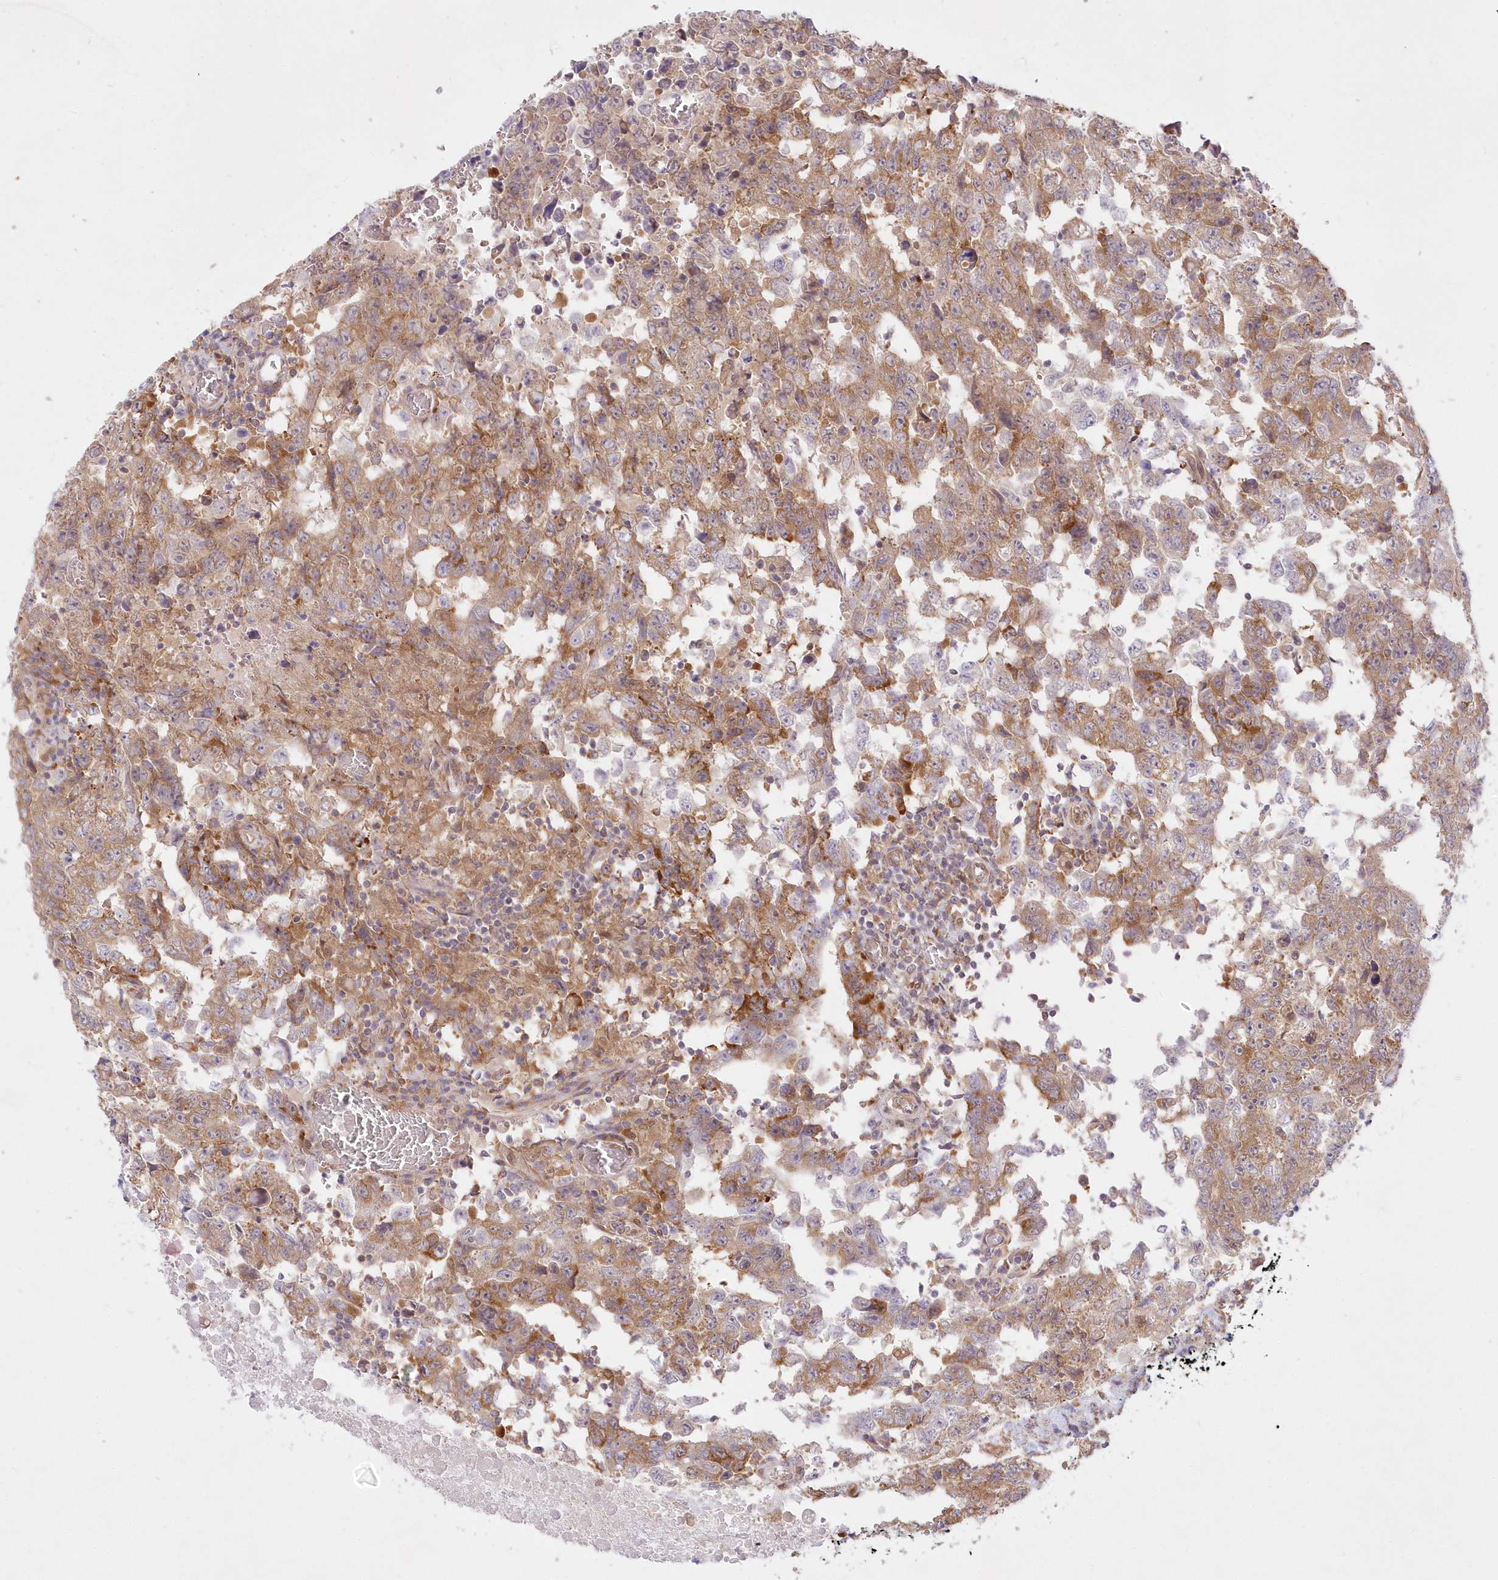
{"staining": {"intensity": "moderate", "quantity": ">75%", "location": "cytoplasmic/membranous"}, "tissue": "testis cancer", "cell_type": "Tumor cells", "image_type": "cancer", "snomed": [{"axis": "morphology", "description": "Carcinoma, Embryonal, NOS"}, {"axis": "topography", "description": "Testis"}], "caption": "High-power microscopy captured an immunohistochemistry micrograph of testis embryonal carcinoma, revealing moderate cytoplasmic/membranous expression in about >75% of tumor cells.", "gene": "RNPEP", "patient": {"sex": "male", "age": 26}}